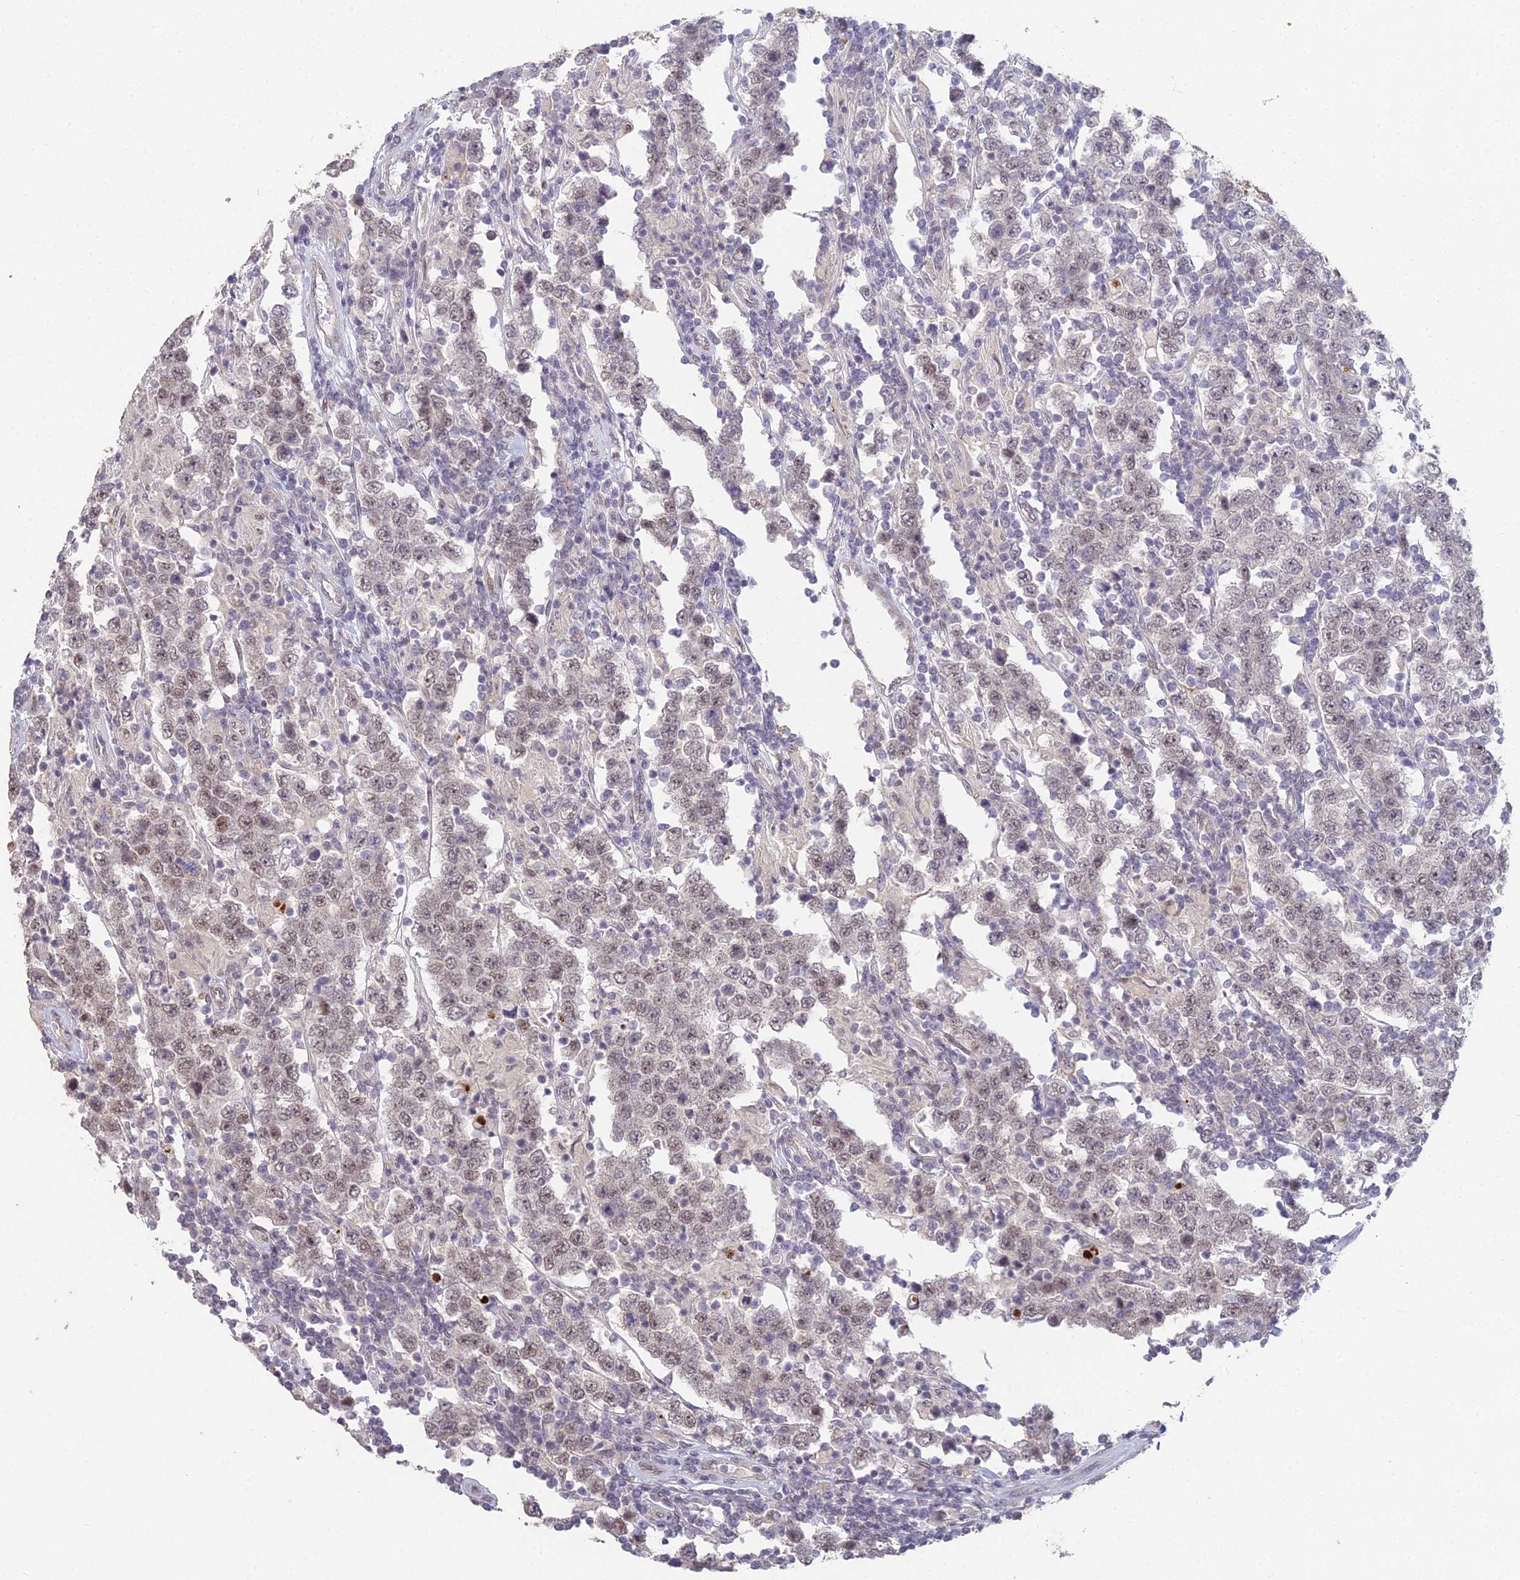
{"staining": {"intensity": "moderate", "quantity": ">75%", "location": "nuclear"}, "tissue": "testis cancer", "cell_type": "Tumor cells", "image_type": "cancer", "snomed": [{"axis": "morphology", "description": "Normal tissue, NOS"}, {"axis": "morphology", "description": "Urothelial carcinoma, High grade"}, {"axis": "morphology", "description": "Seminoma, NOS"}, {"axis": "morphology", "description": "Carcinoma, Embryonal, NOS"}, {"axis": "topography", "description": "Urinary bladder"}, {"axis": "topography", "description": "Testis"}], "caption": "IHC (DAB) staining of testis cancer shows moderate nuclear protein positivity in about >75% of tumor cells.", "gene": "ABHD17A", "patient": {"sex": "male", "age": 41}}